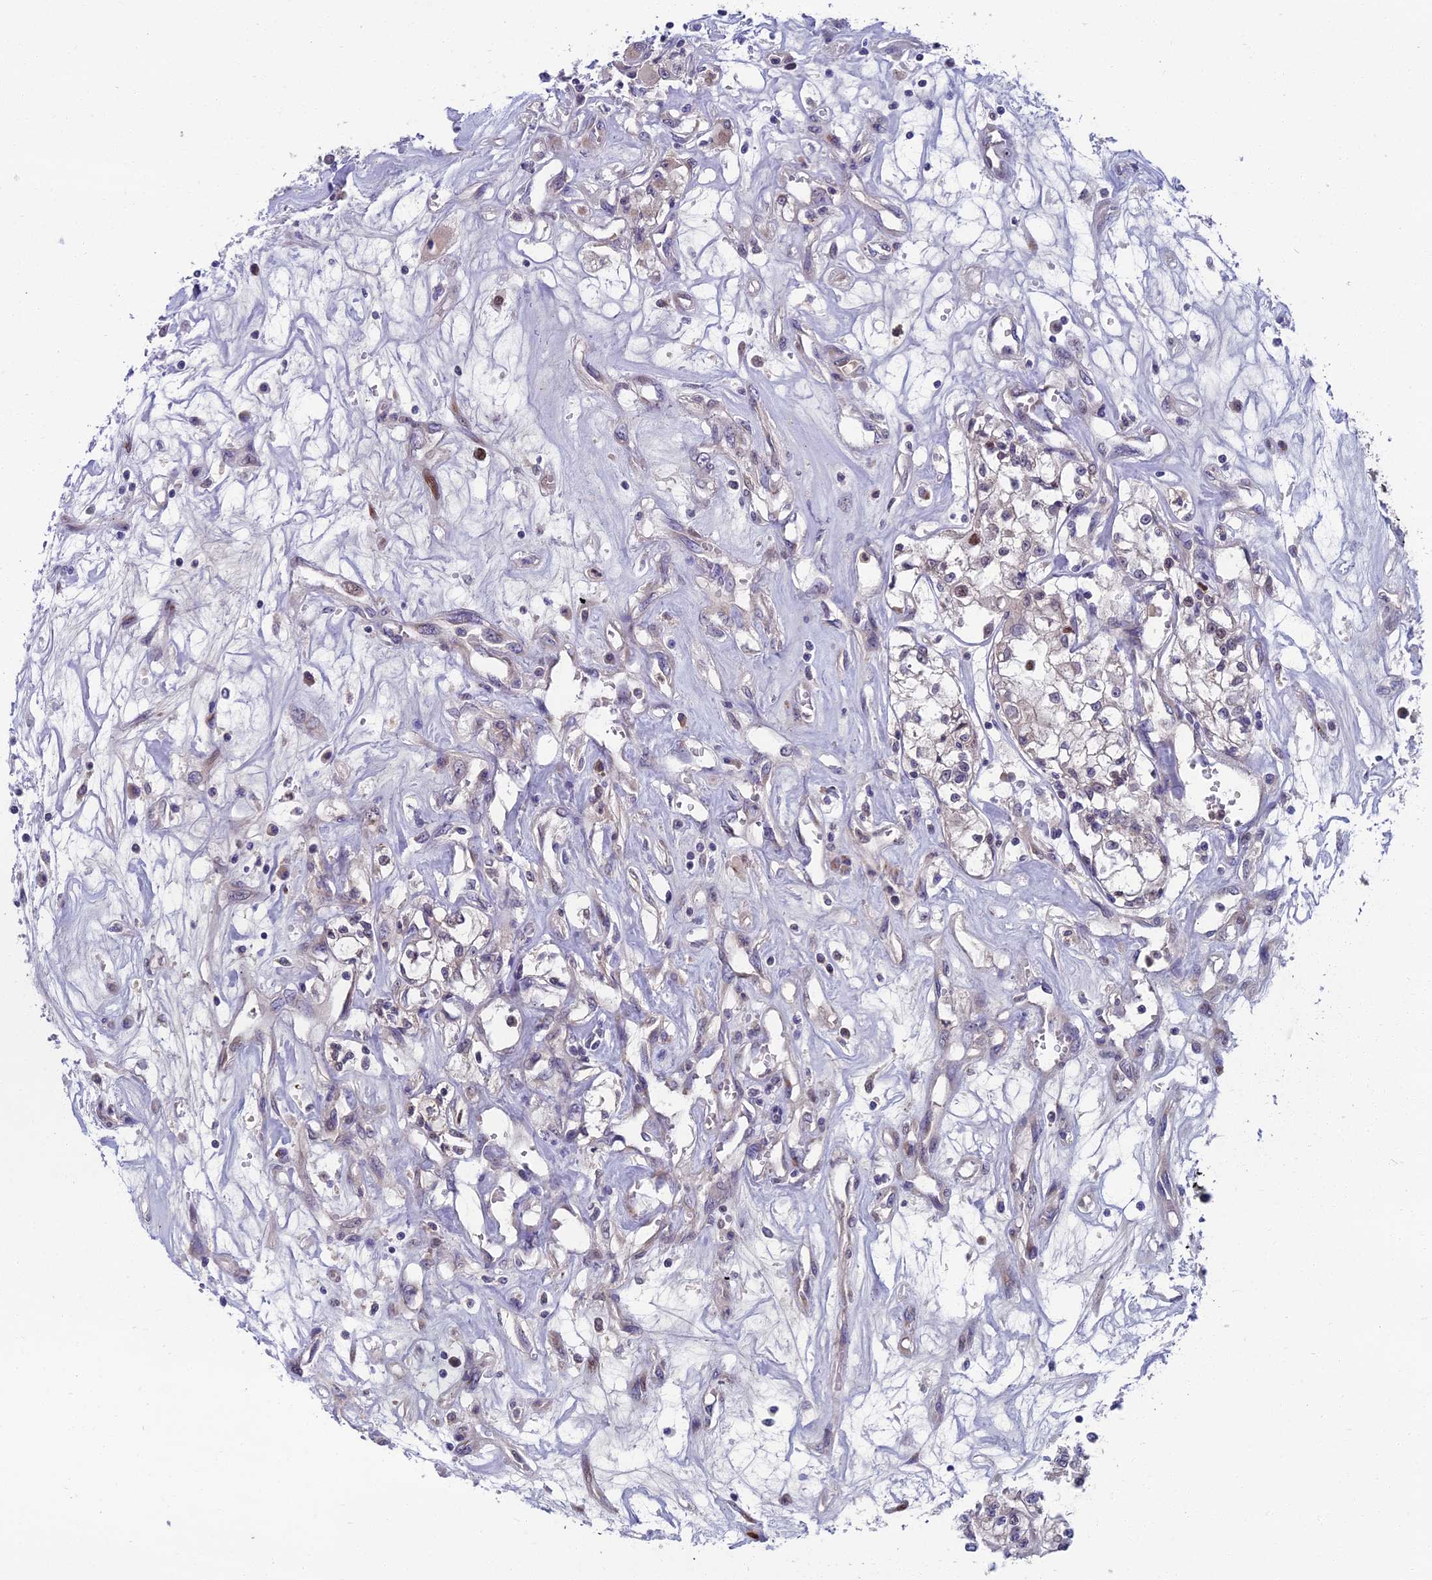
{"staining": {"intensity": "negative", "quantity": "none", "location": "none"}, "tissue": "renal cancer", "cell_type": "Tumor cells", "image_type": "cancer", "snomed": [{"axis": "morphology", "description": "Adenocarcinoma, NOS"}, {"axis": "topography", "description": "Kidney"}], "caption": "Tumor cells are negative for protein expression in human adenocarcinoma (renal).", "gene": "LIG1", "patient": {"sex": "female", "age": 59}}